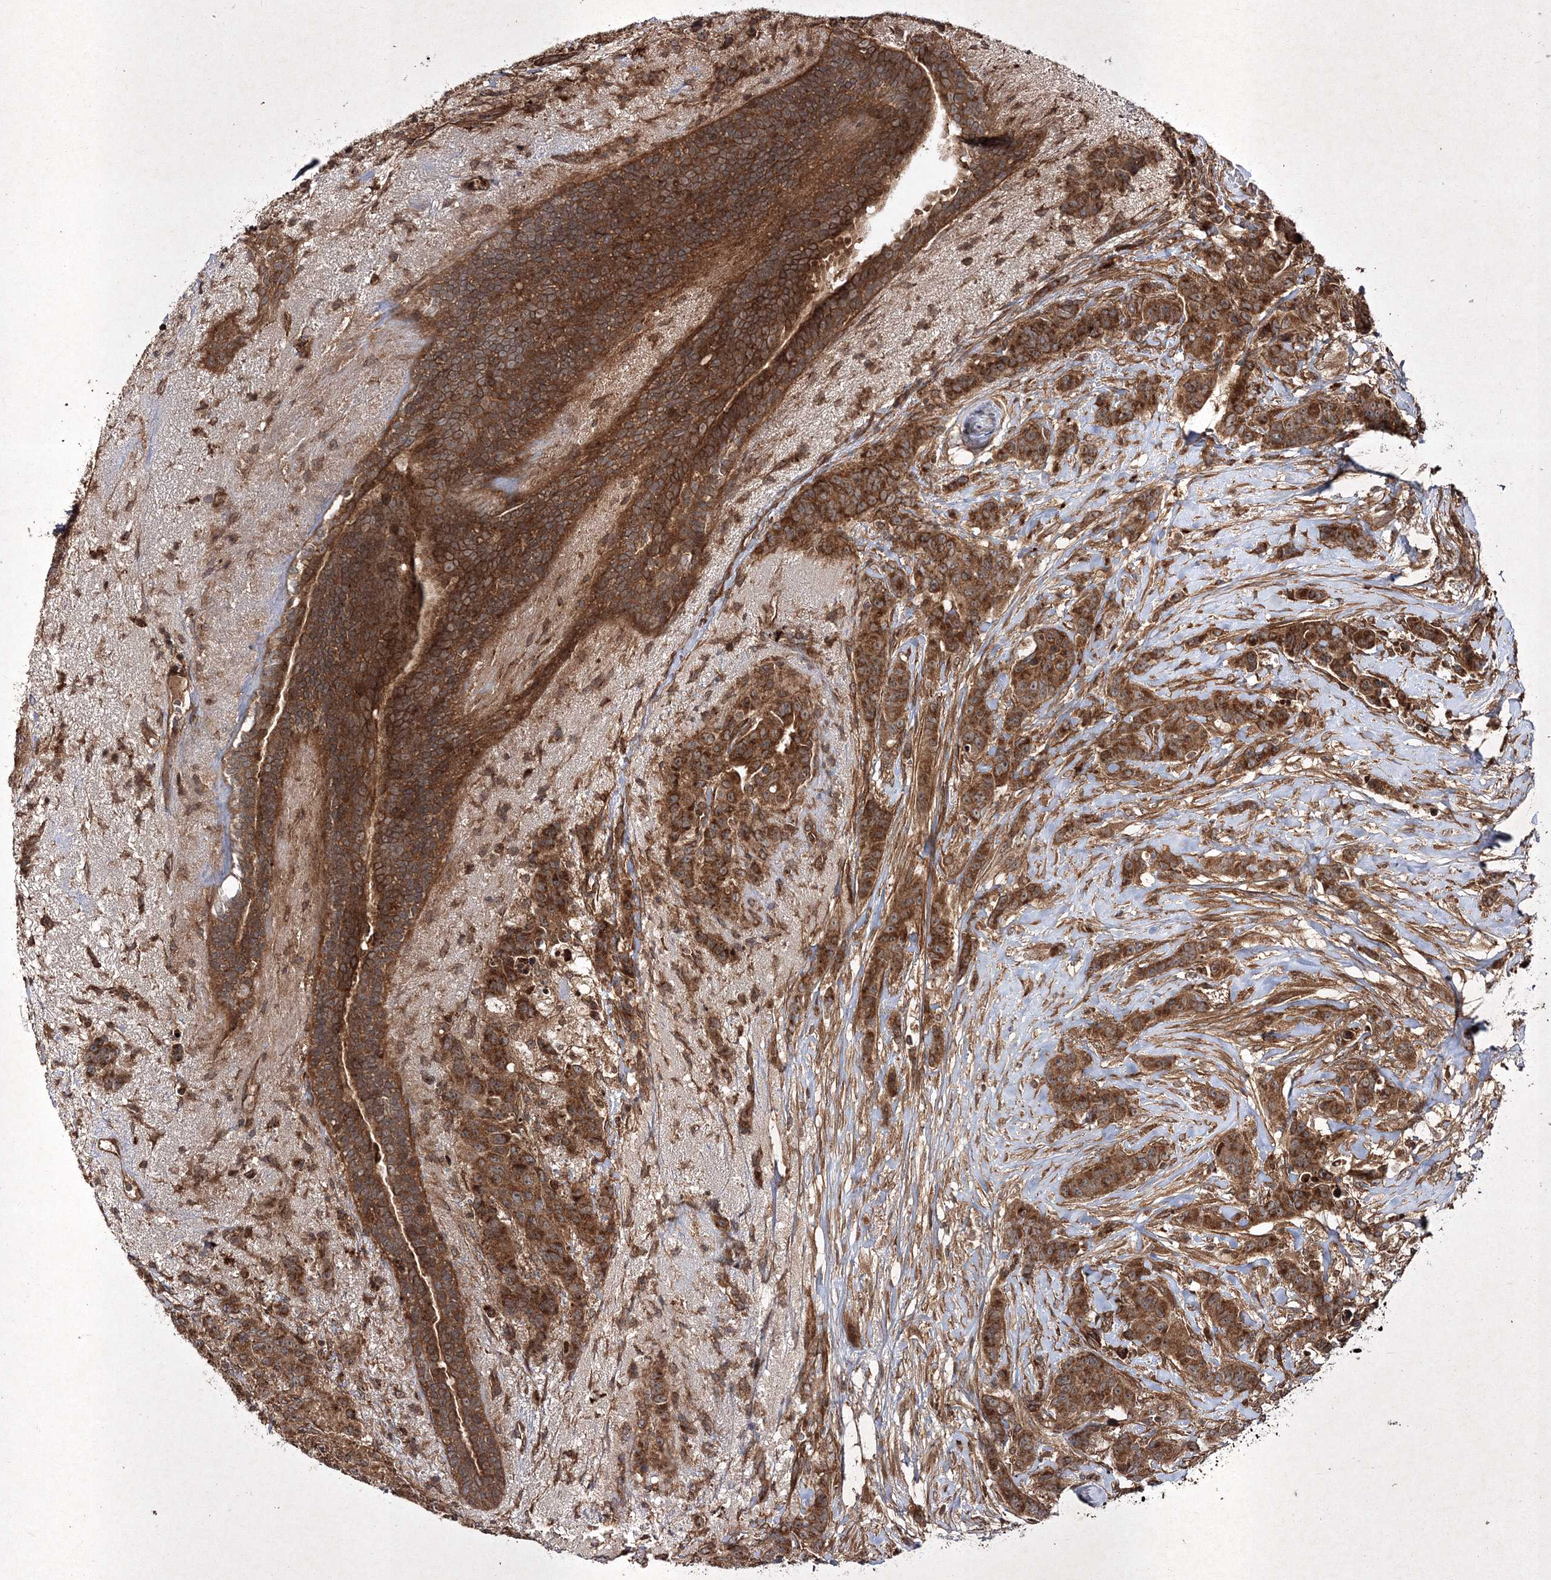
{"staining": {"intensity": "strong", "quantity": ">75%", "location": "cytoplasmic/membranous"}, "tissue": "breast cancer", "cell_type": "Tumor cells", "image_type": "cancer", "snomed": [{"axis": "morphology", "description": "Duct carcinoma"}, {"axis": "topography", "description": "Breast"}], "caption": "This is an image of immunohistochemistry (IHC) staining of breast cancer (invasive ductal carcinoma), which shows strong expression in the cytoplasmic/membranous of tumor cells.", "gene": "DNAJC13", "patient": {"sex": "female", "age": 40}}